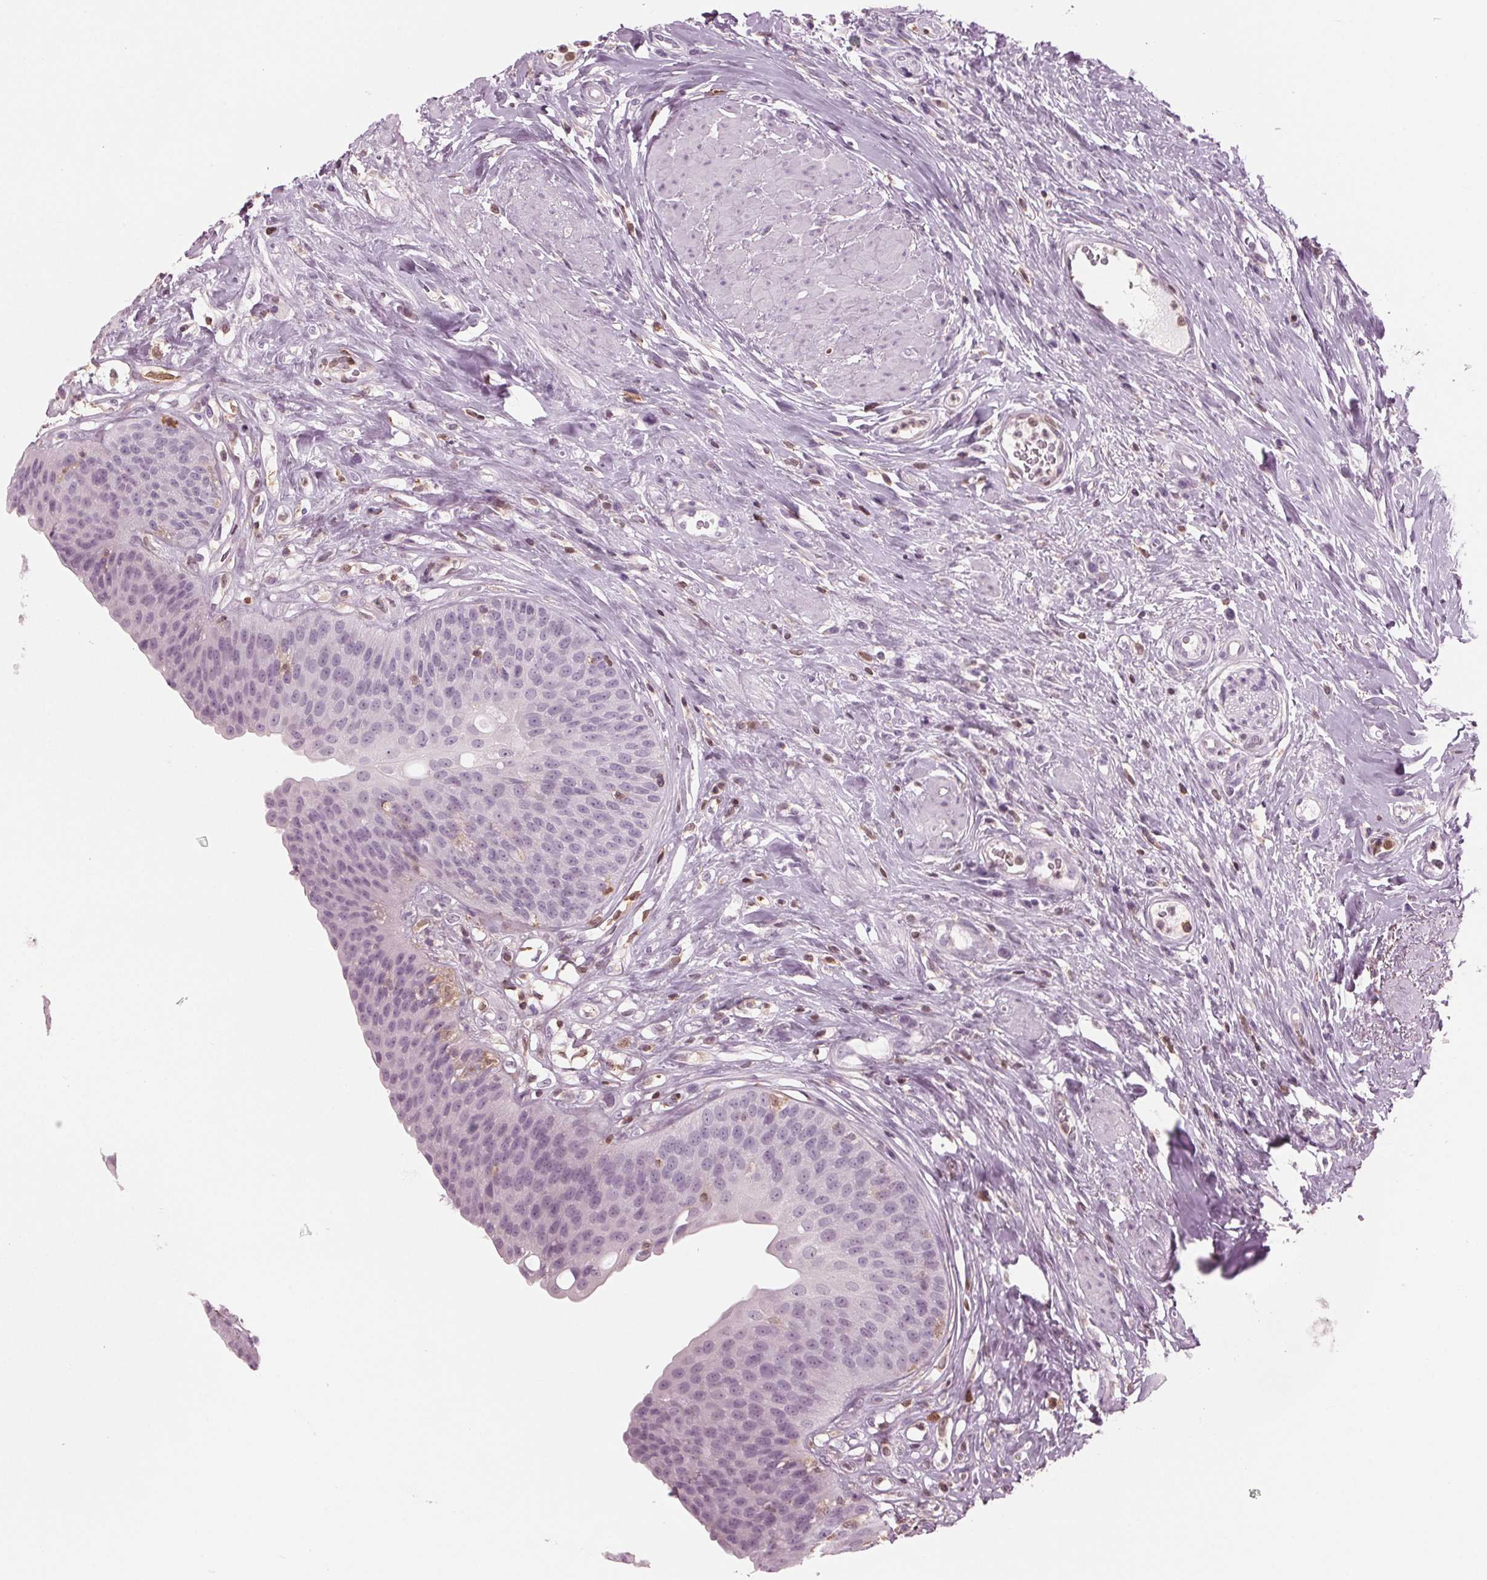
{"staining": {"intensity": "negative", "quantity": "none", "location": "none"}, "tissue": "urinary bladder", "cell_type": "Urothelial cells", "image_type": "normal", "snomed": [{"axis": "morphology", "description": "Normal tissue, NOS"}, {"axis": "topography", "description": "Urinary bladder"}], "caption": "Photomicrograph shows no protein staining in urothelial cells of benign urinary bladder.", "gene": "BTLA", "patient": {"sex": "female", "age": 56}}